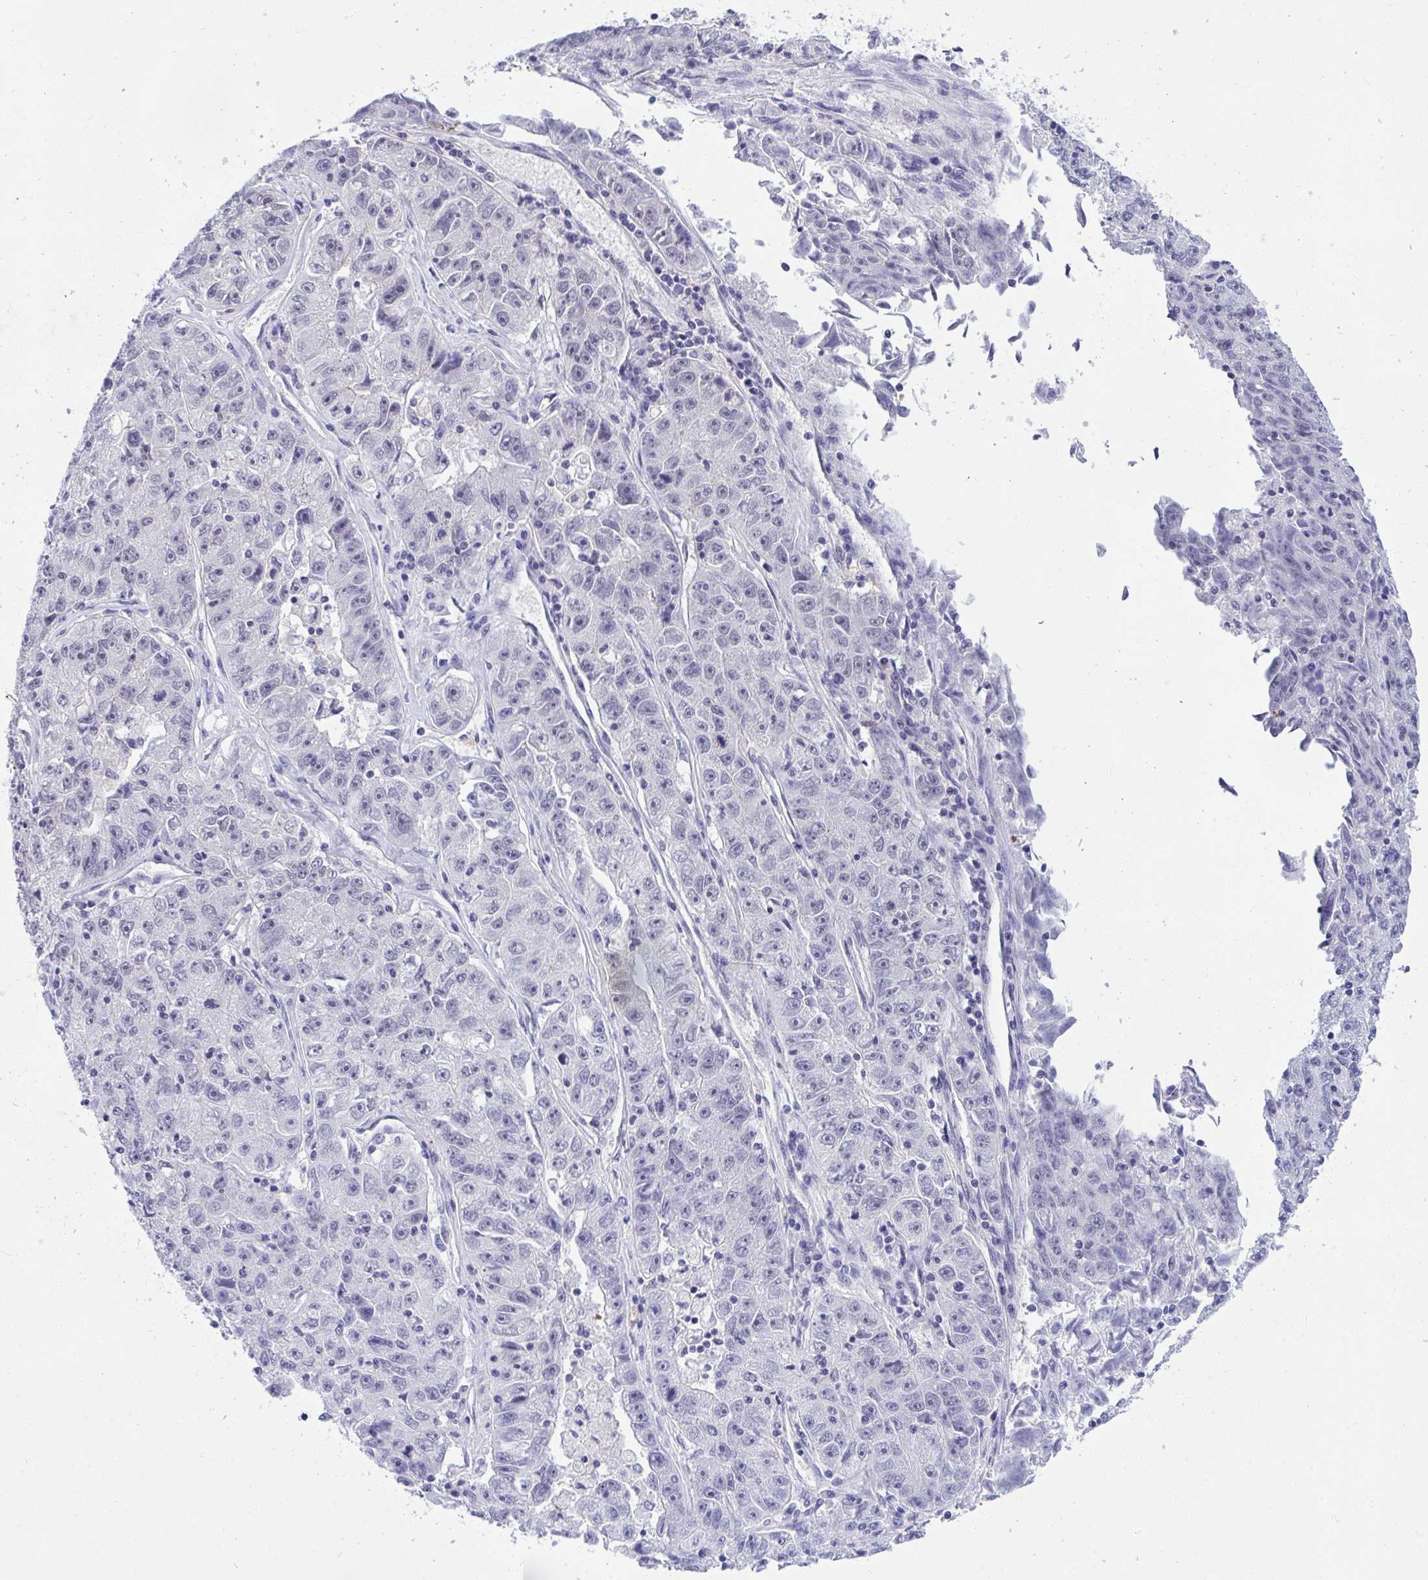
{"staining": {"intensity": "negative", "quantity": "none", "location": "none"}, "tissue": "lung cancer", "cell_type": "Tumor cells", "image_type": "cancer", "snomed": [{"axis": "morphology", "description": "Normal morphology"}, {"axis": "morphology", "description": "Adenocarcinoma, NOS"}, {"axis": "topography", "description": "Lymph node"}, {"axis": "topography", "description": "Lung"}], "caption": "DAB (3,3'-diaminobenzidine) immunohistochemical staining of lung cancer (adenocarcinoma) demonstrates no significant expression in tumor cells. (DAB immunohistochemistry visualized using brightfield microscopy, high magnification).", "gene": "PPP1CA", "patient": {"sex": "female", "age": 57}}